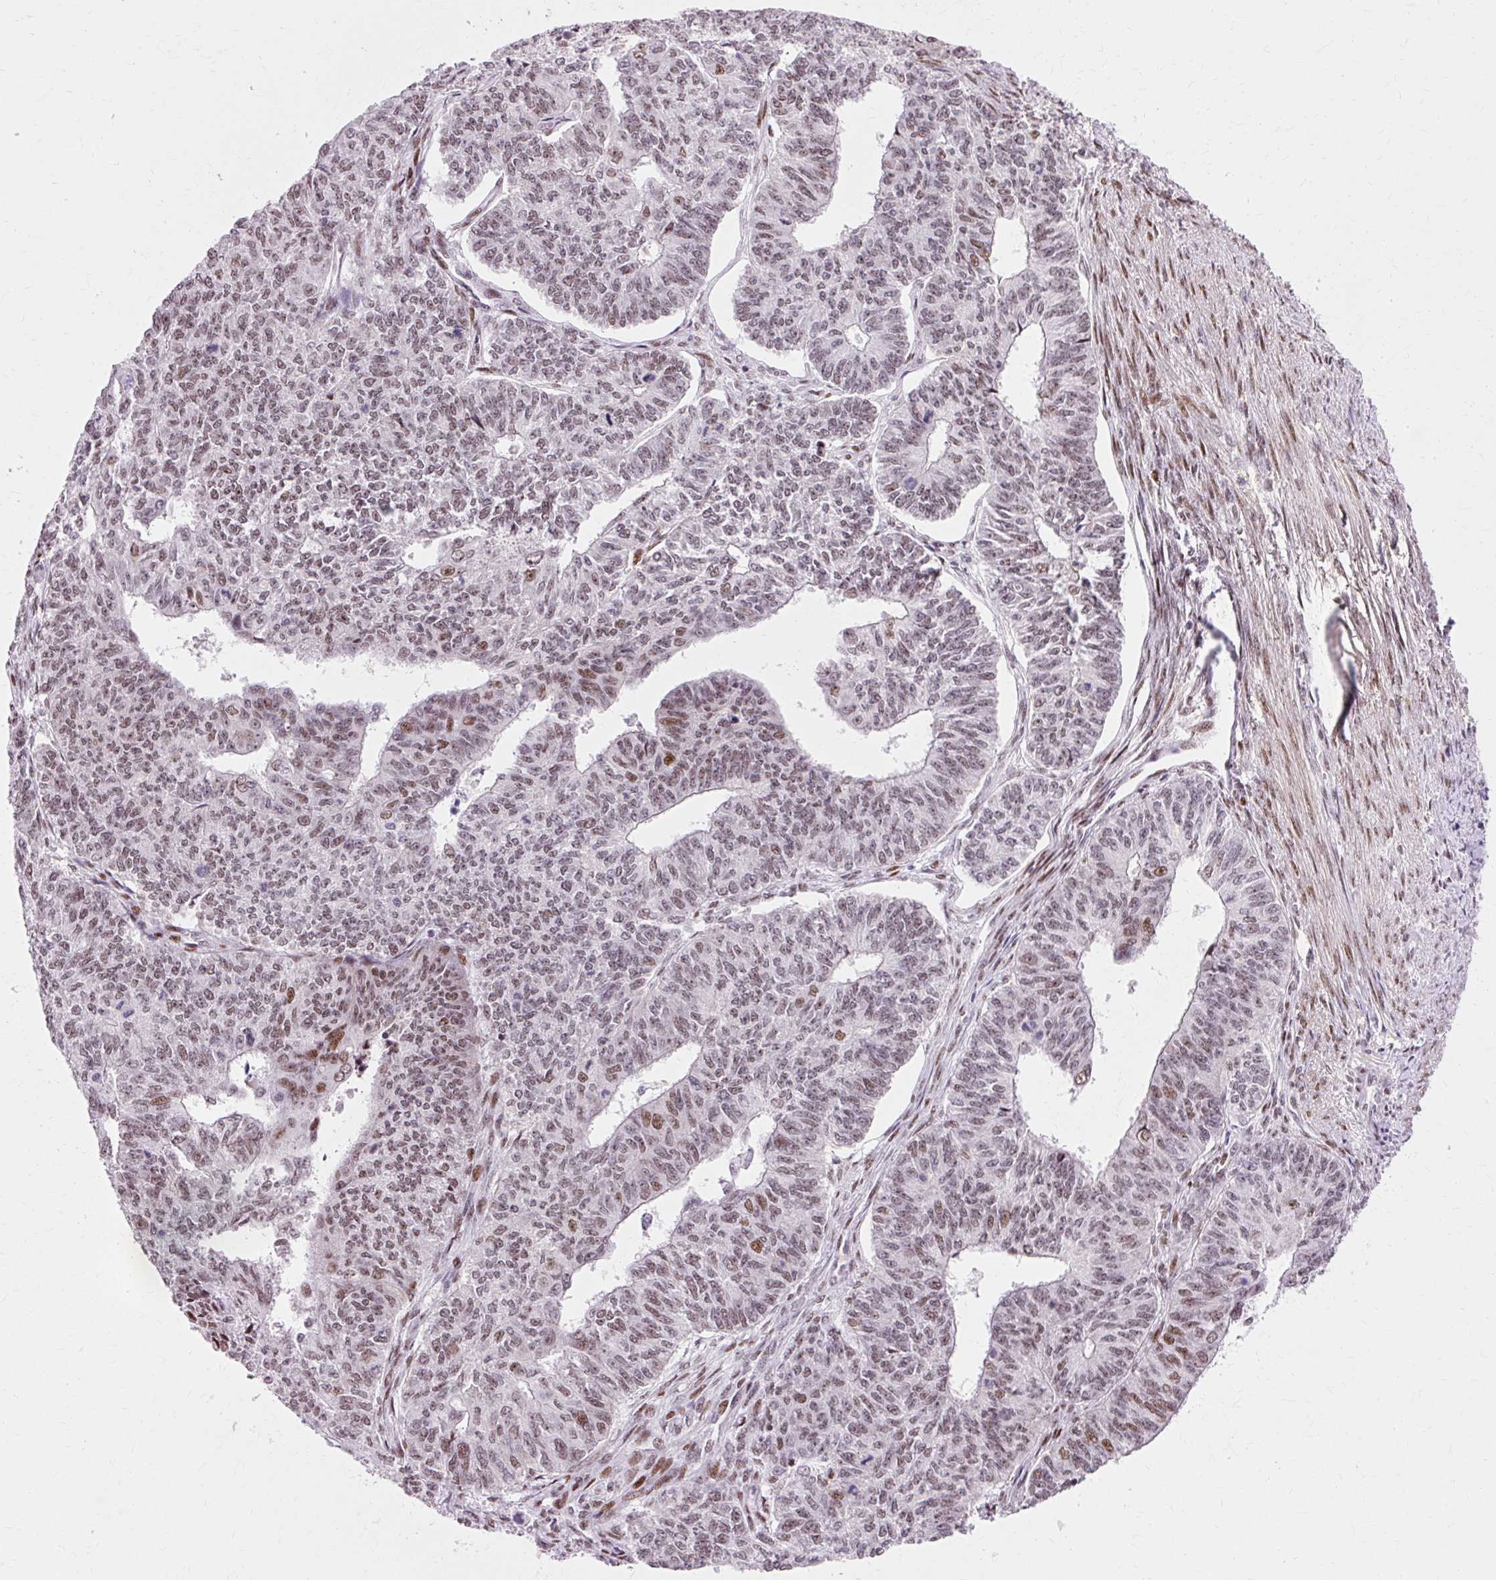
{"staining": {"intensity": "moderate", "quantity": "25%-75%", "location": "nuclear"}, "tissue": "endometrial cancer", "cell_type": "Tumor cells", "image_type": "cancer", "snomed": [{"axis": "morphology", "description": "Adenocarcinoma, NOS"}, {"axis": "topography", "description": "Endometrium"}], "caption": "Immunohistochemistry of endometrial cancer (adenocarcinoma) displays medium levels of moderate nuclear staining in about 25%-75% of tumor cells.", "gene": "MACROD2", "patient": {"sex": "female", "age": 32}}